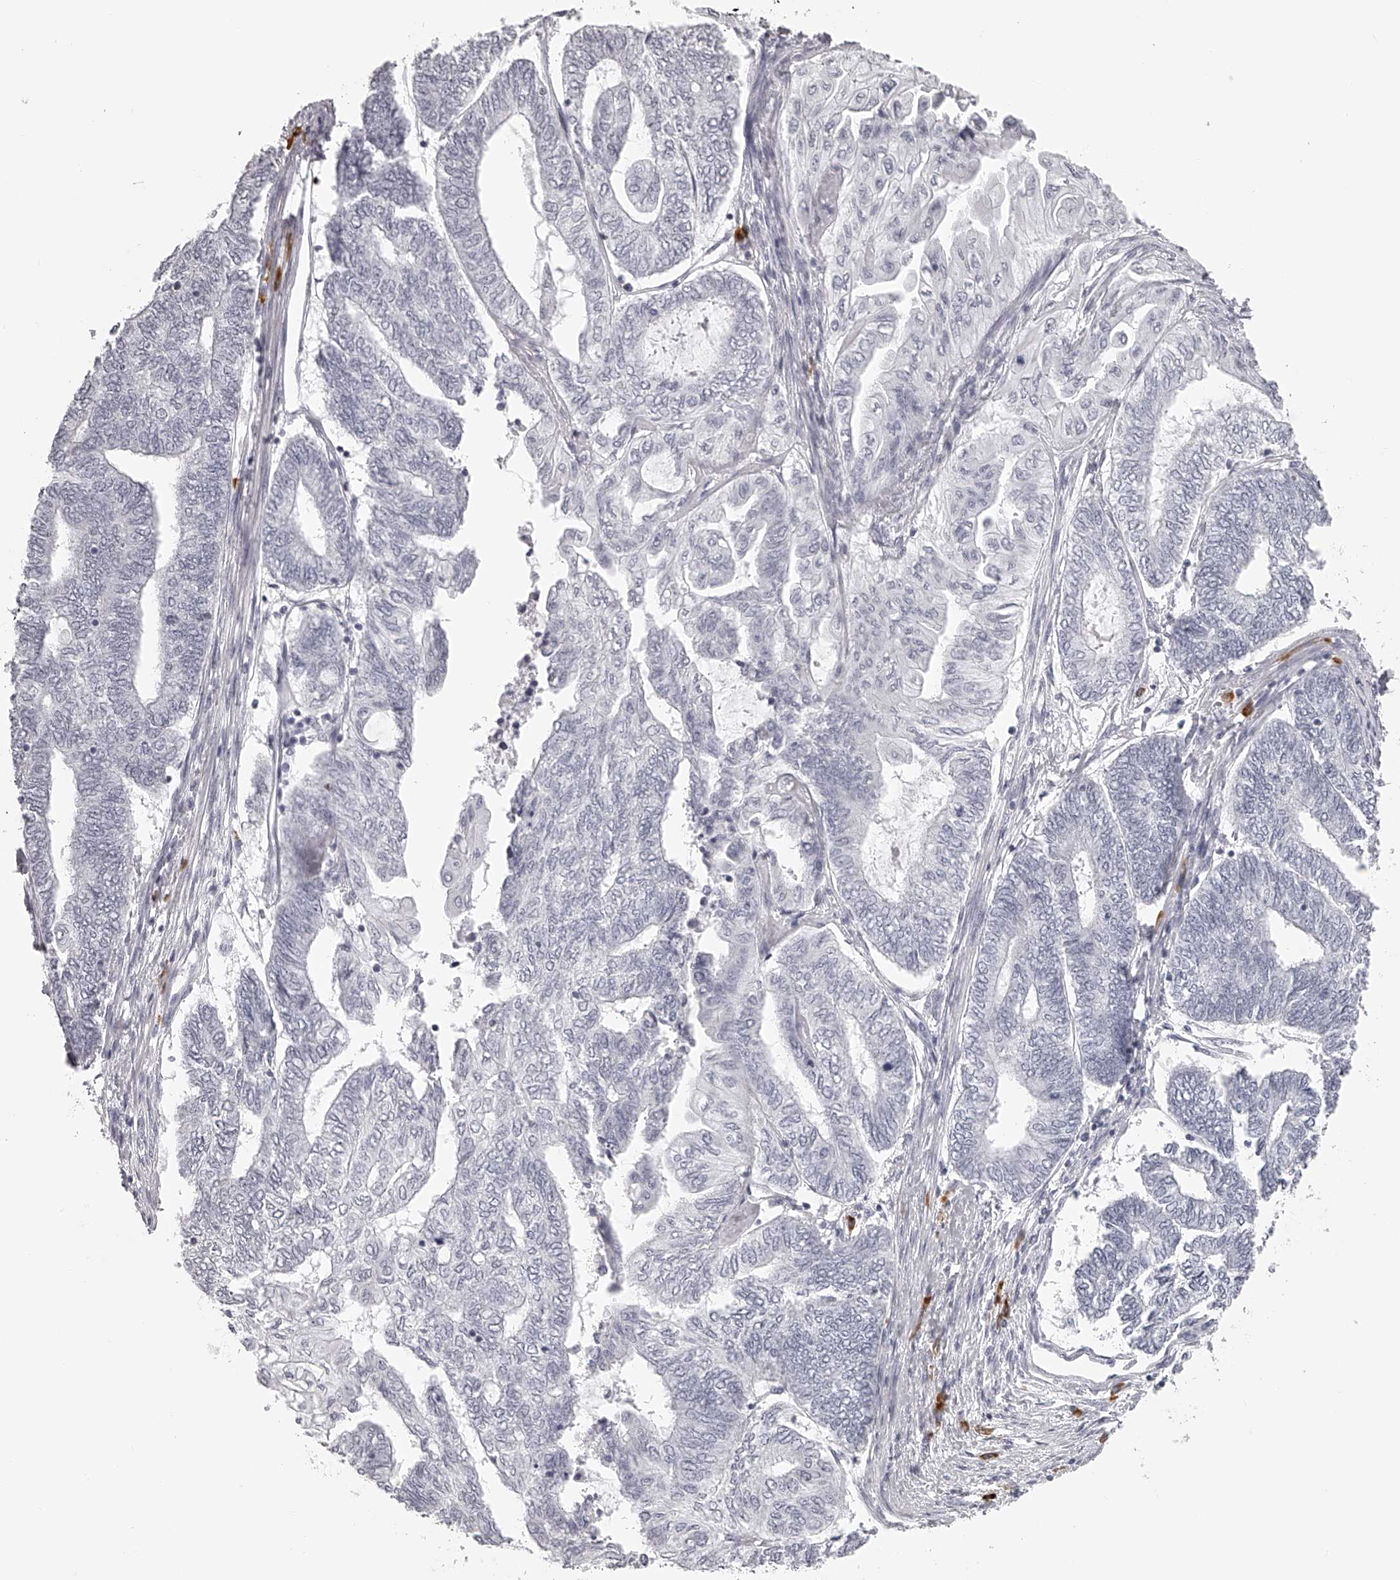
{"staining": {"intensity": "negative", "quantity": "none", "location": "none"}, "tissue": "endometrial cancer", "cell_type": "Tumor cells", "image_type": "cancer", "snomed": [{"axis": "morphology", "description": "Adenocarcinoma, NOS"}, {"axis": "topography", "description": "Uterus"}, {"axis": "topography", "description": "Endometrium"}], "caption": "Immunohistochemistry of human endometrial cancer (adenocarcinoma) displays no positivity in tumor cells. (DAB (3,3'-diaminobenzidine) immunohistochemistry (IHC), high magnification).", "gene": "SEC11C", "patient": {"sex": "female", "age": 70}}